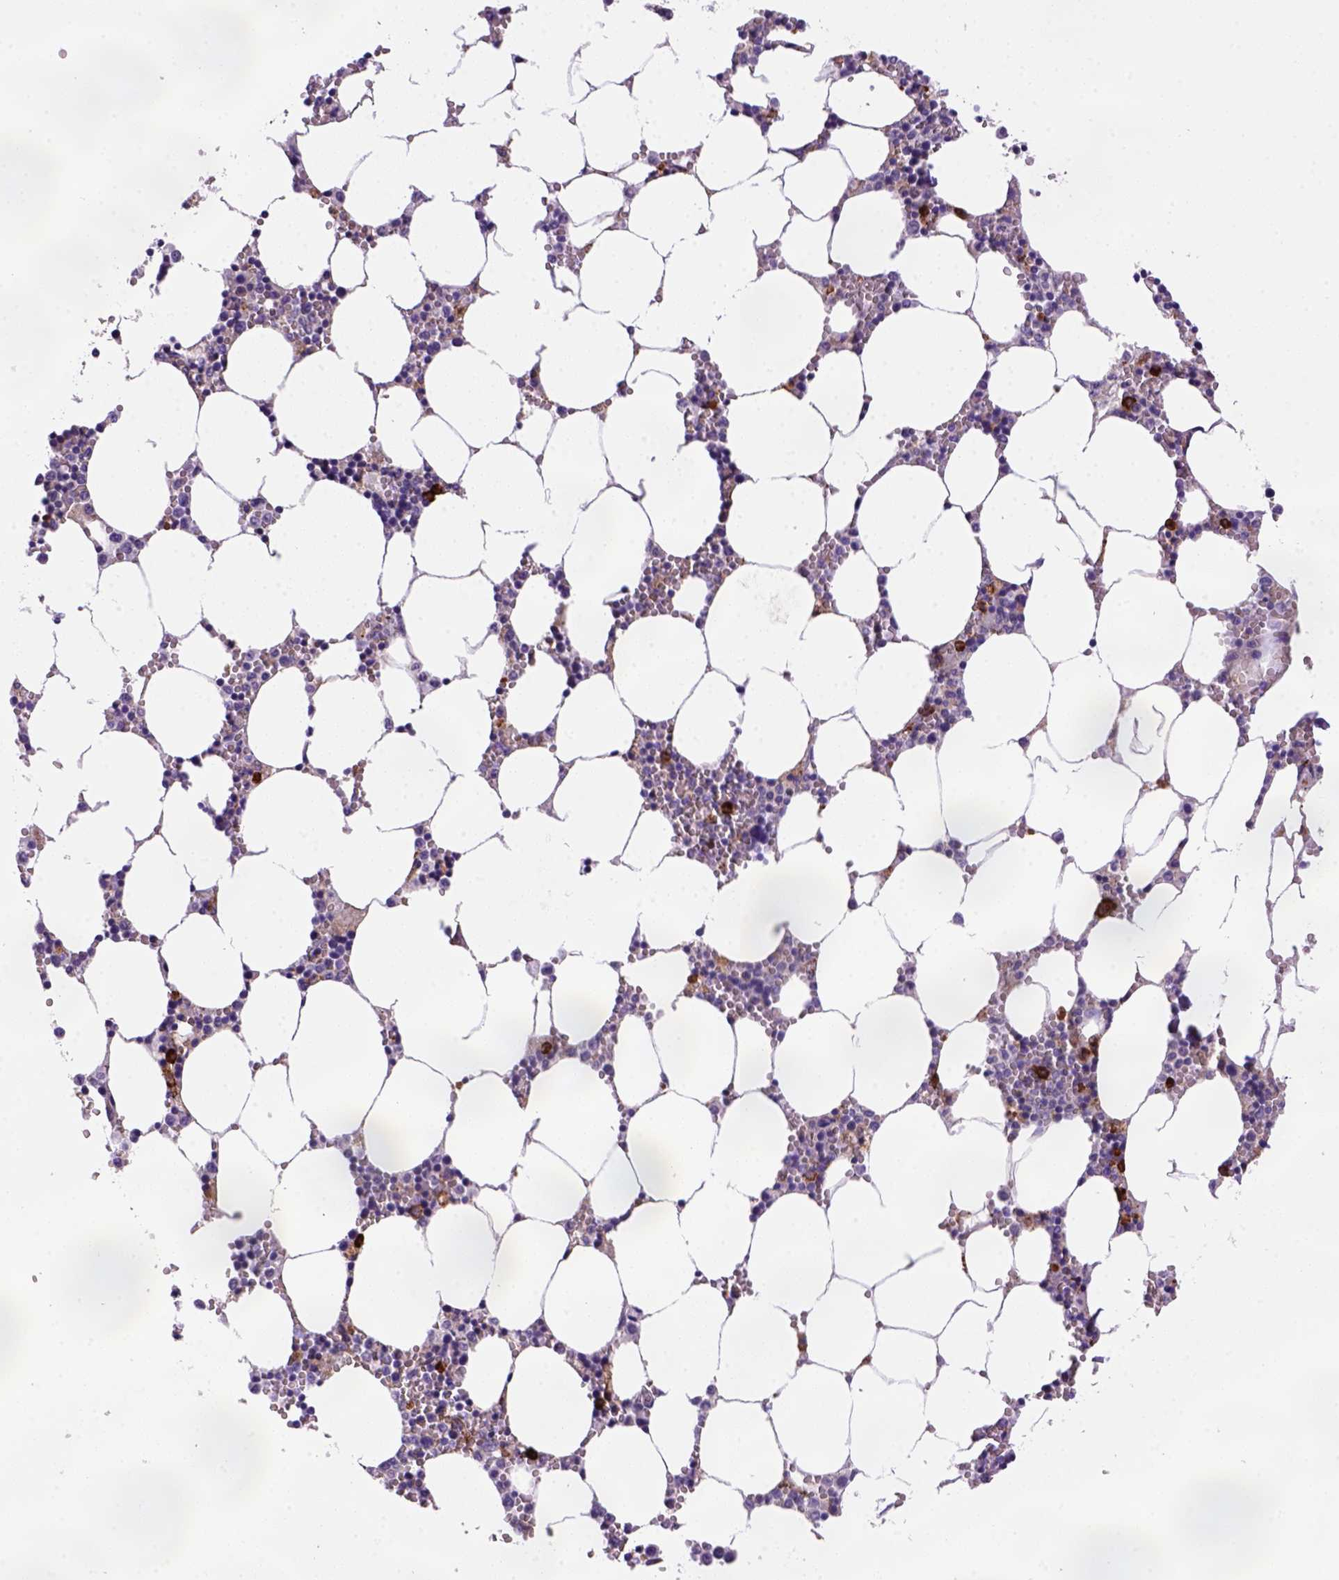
{"staining": {"intensity": "strong", "quantity": "<25%", "location": "cytoplasmic/membranous"}, "tissue": "bone marrow", "cell_type": "Hematopoietic cells", "image_type": "normal", "snomed": [{"axis": "morphology", "description": "Normal tissue, NOS"}, {"axis": "topography", "description": "Bone marrow"}], "caption": "Brown immunohistochemical staining in unremarkable bone marrow shows strong cytoplasmic/membranous expression in approximately <25% of hematopoietic cells. (DAB IHC, brown staining for protein, blue staining for nuclei).", "gene": "CD14", "patient": {"sex": "female", "age": 64}}